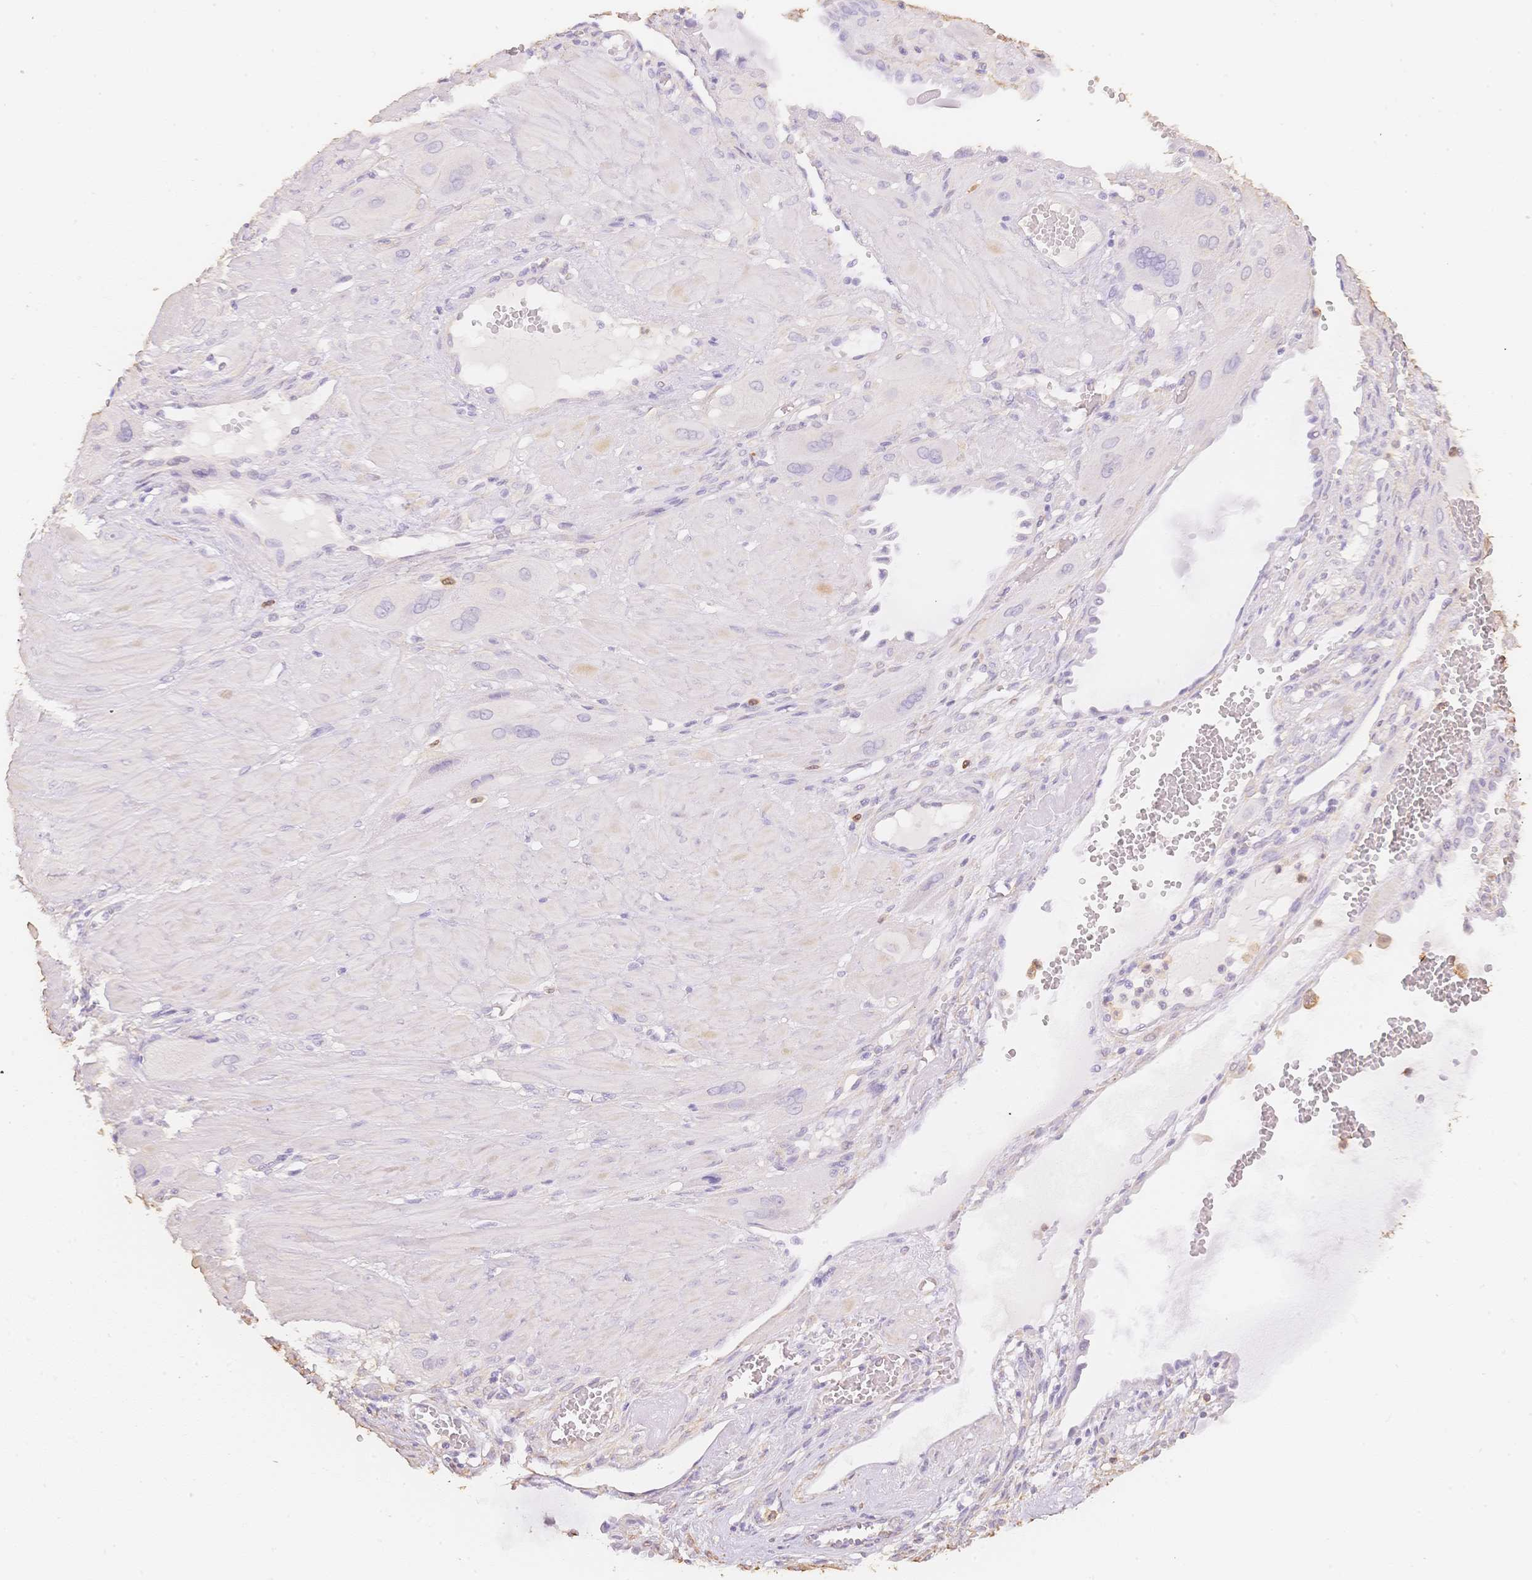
{"staining": {"intensity": "negative", "quantity": "none", "location": "none"}, "tissue": "cervical cancer", "cell_type": "Tumor cells", "image_type": "cancer", "snomed": [{"axis": "morphology", "description": "Squamous cell carcinoma, NOS"}, {"axis": "topography", "description": "Cervix"}], "caption": "DAB (3,3'-diaminobenzidine) immunohistochemical staining of cervical squamous cell carcinoma shows no significant expression in tumor cells.", "gene": "MBOAT7", "patient": {"sex": "female", "age": 34}}